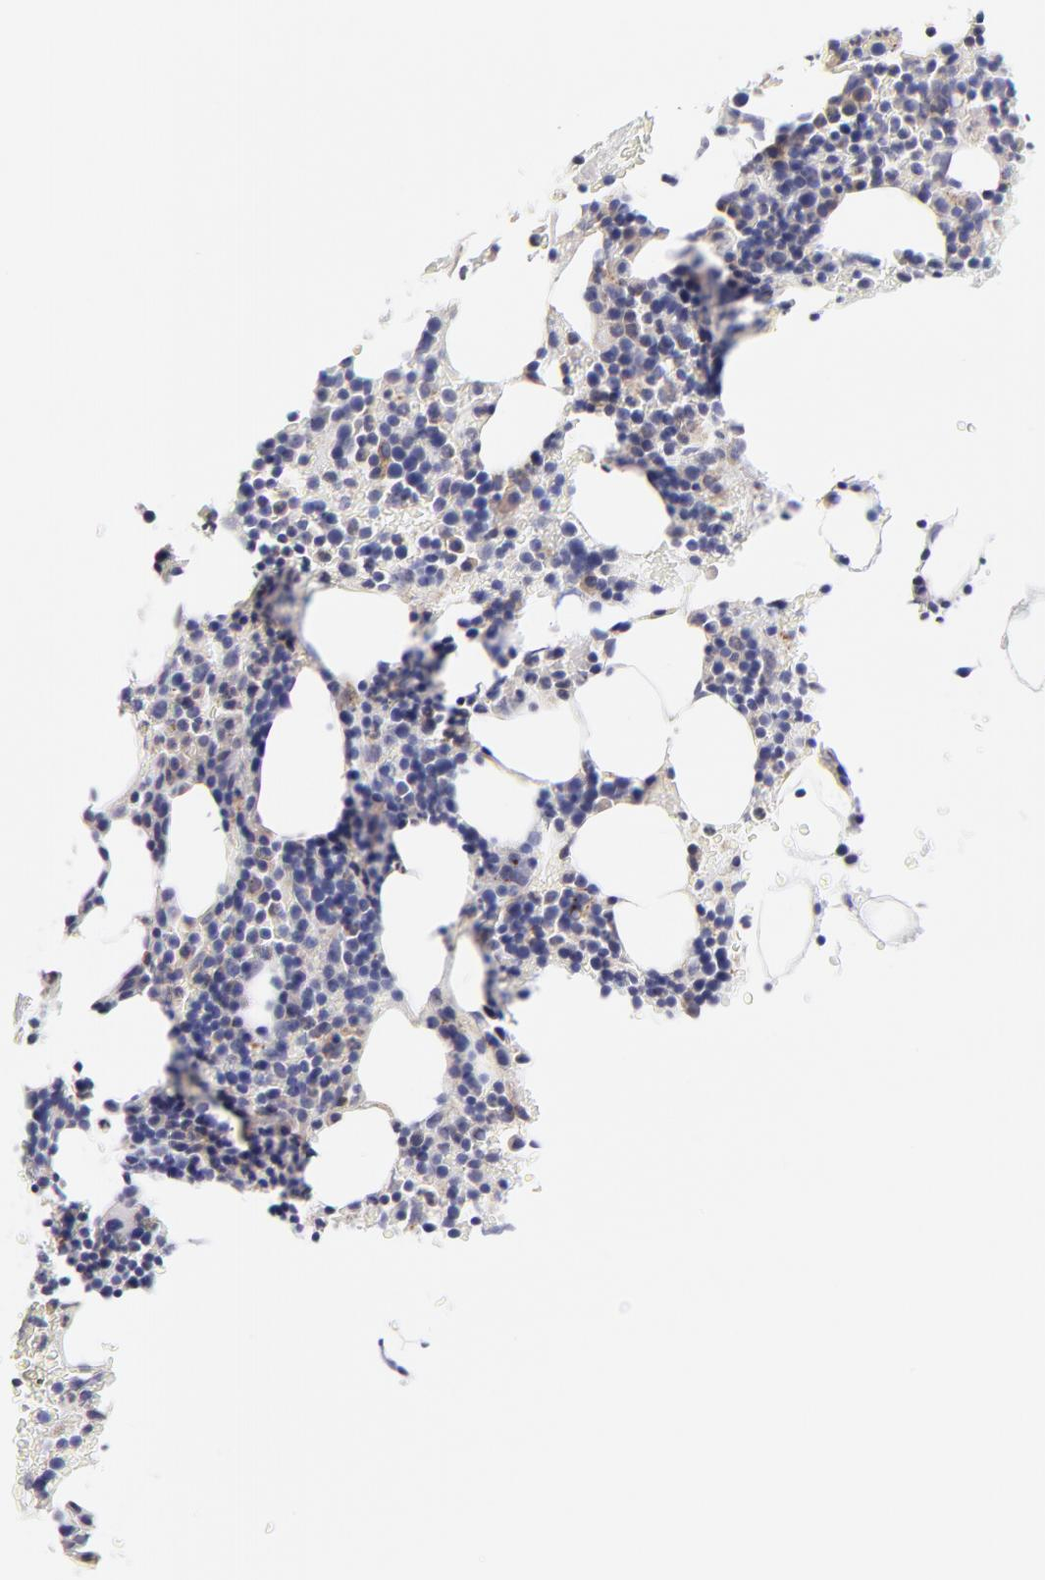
{"staining": {"intensity": "weak", "quantity": "<25%", "location": "cytoplasmic/membranous"}, "tissue": "bone marrow", "cell_type": "Hematopoietic cells", "image_type": "normal", "snomed": [{"axis": "morphology", "description": "Normal tissue, NOS"}, {"axis": "topography", "description": "Bone marrow"}], "caption": "Photomicrograph shows no protein staining in hematopoietic cells of unremarkable bone marrow.", "gene": "GCSAM", "patient": {"sex": "male", "age": 86}}